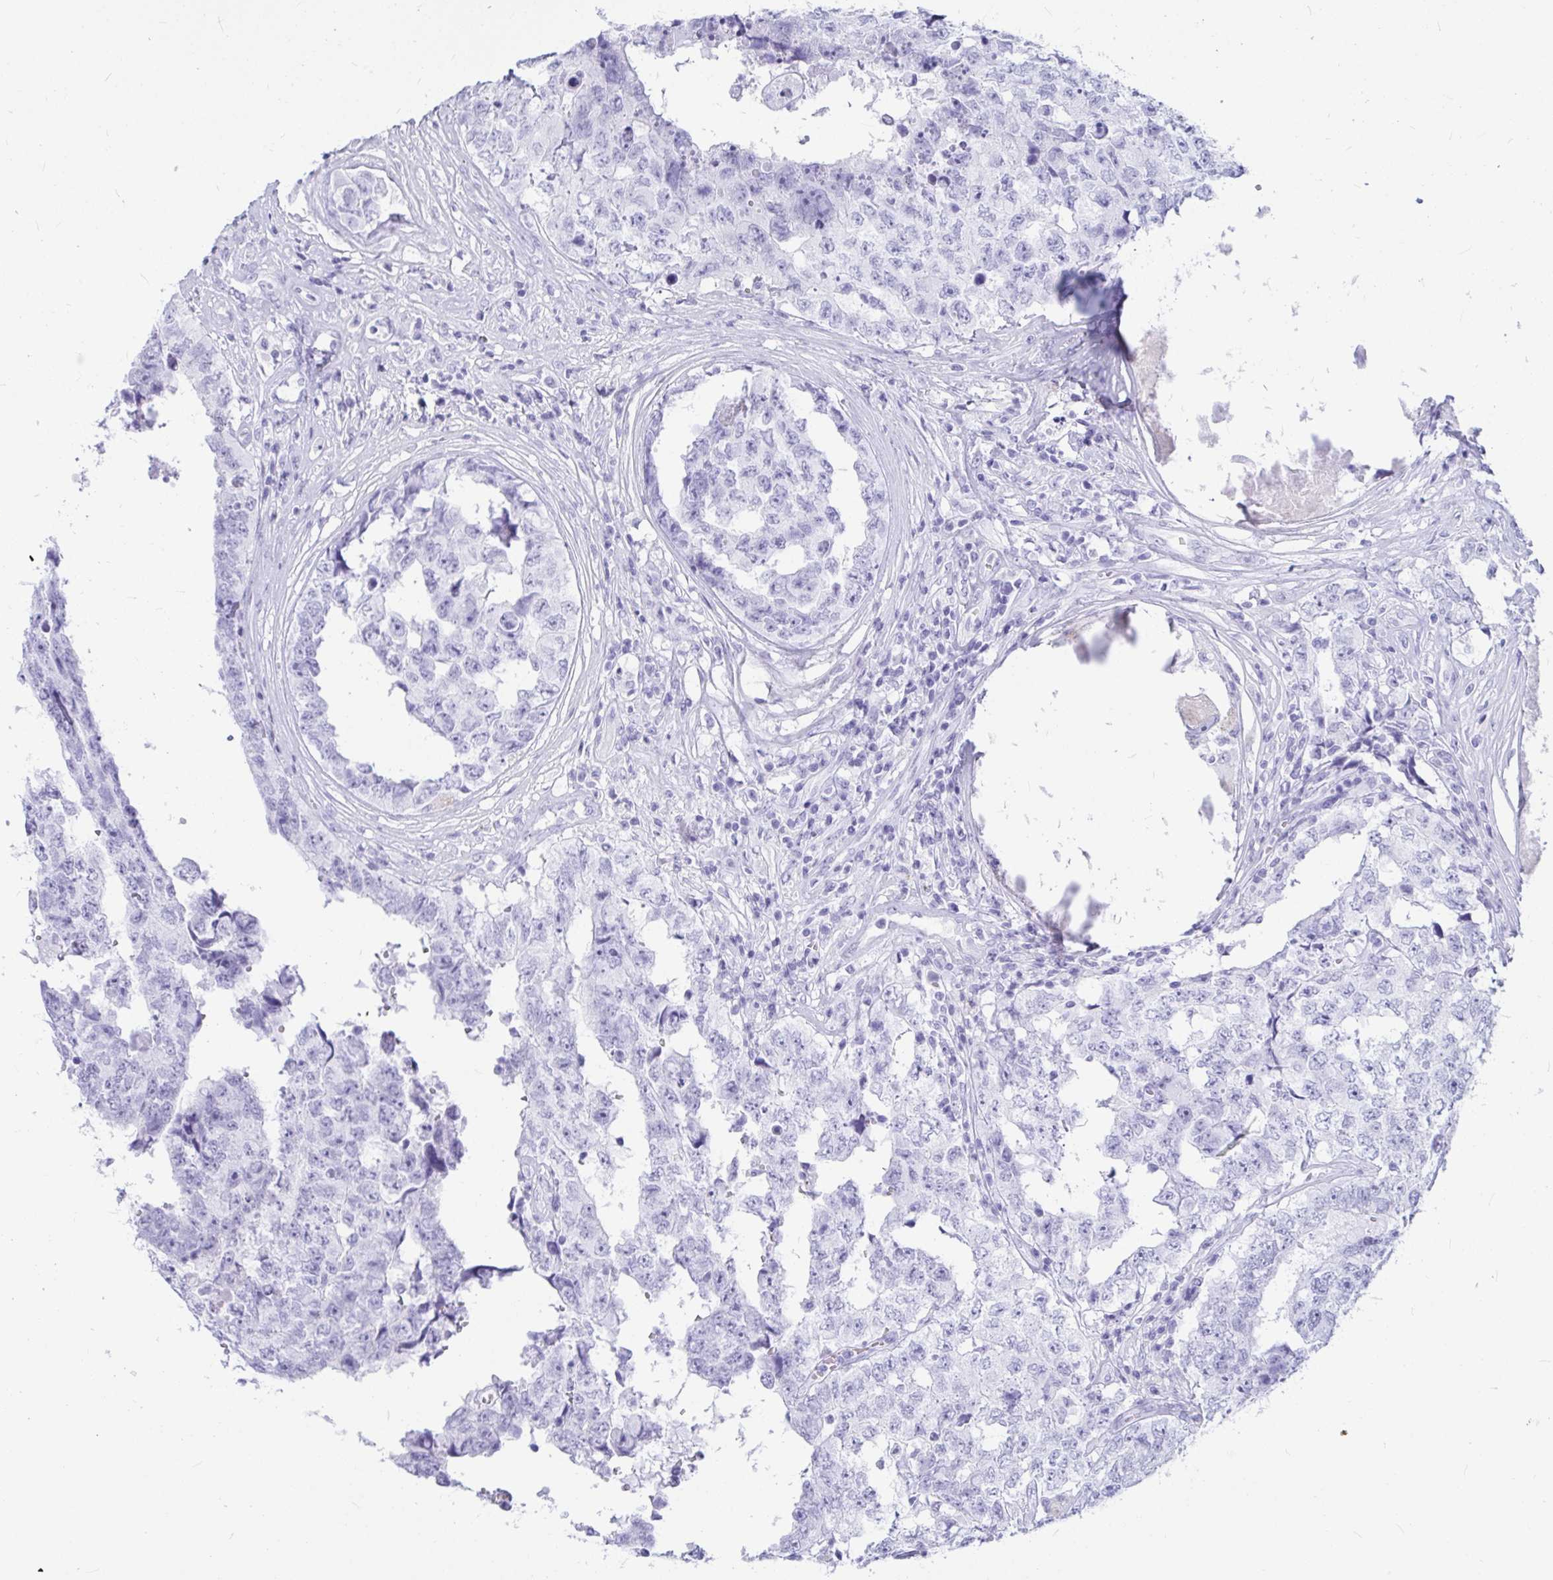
{"staining": {"intensity": "negative", "quantity": "none", "location": "none"}, "tissue": "testis cancer", "cell_type": "Tumor cells", "image_type": "cancer", "snomed": [{"axis": "morphology", "description": "Normal tissue, NOS"}, {"axis": "morphology", "description": "Carcinoma, Embryonal, NOS"}, {"axis": "topography", "description": "Testis"}, {"axis": "topography", "description": "Epididymis"}], "caption": "Testis embryonal carcinoma stained for a protein using immunohistochemistry demonstrates no expression tumor cells.", "gene": "OR5J2", "patient": {"sex": "male", "age": 25}}